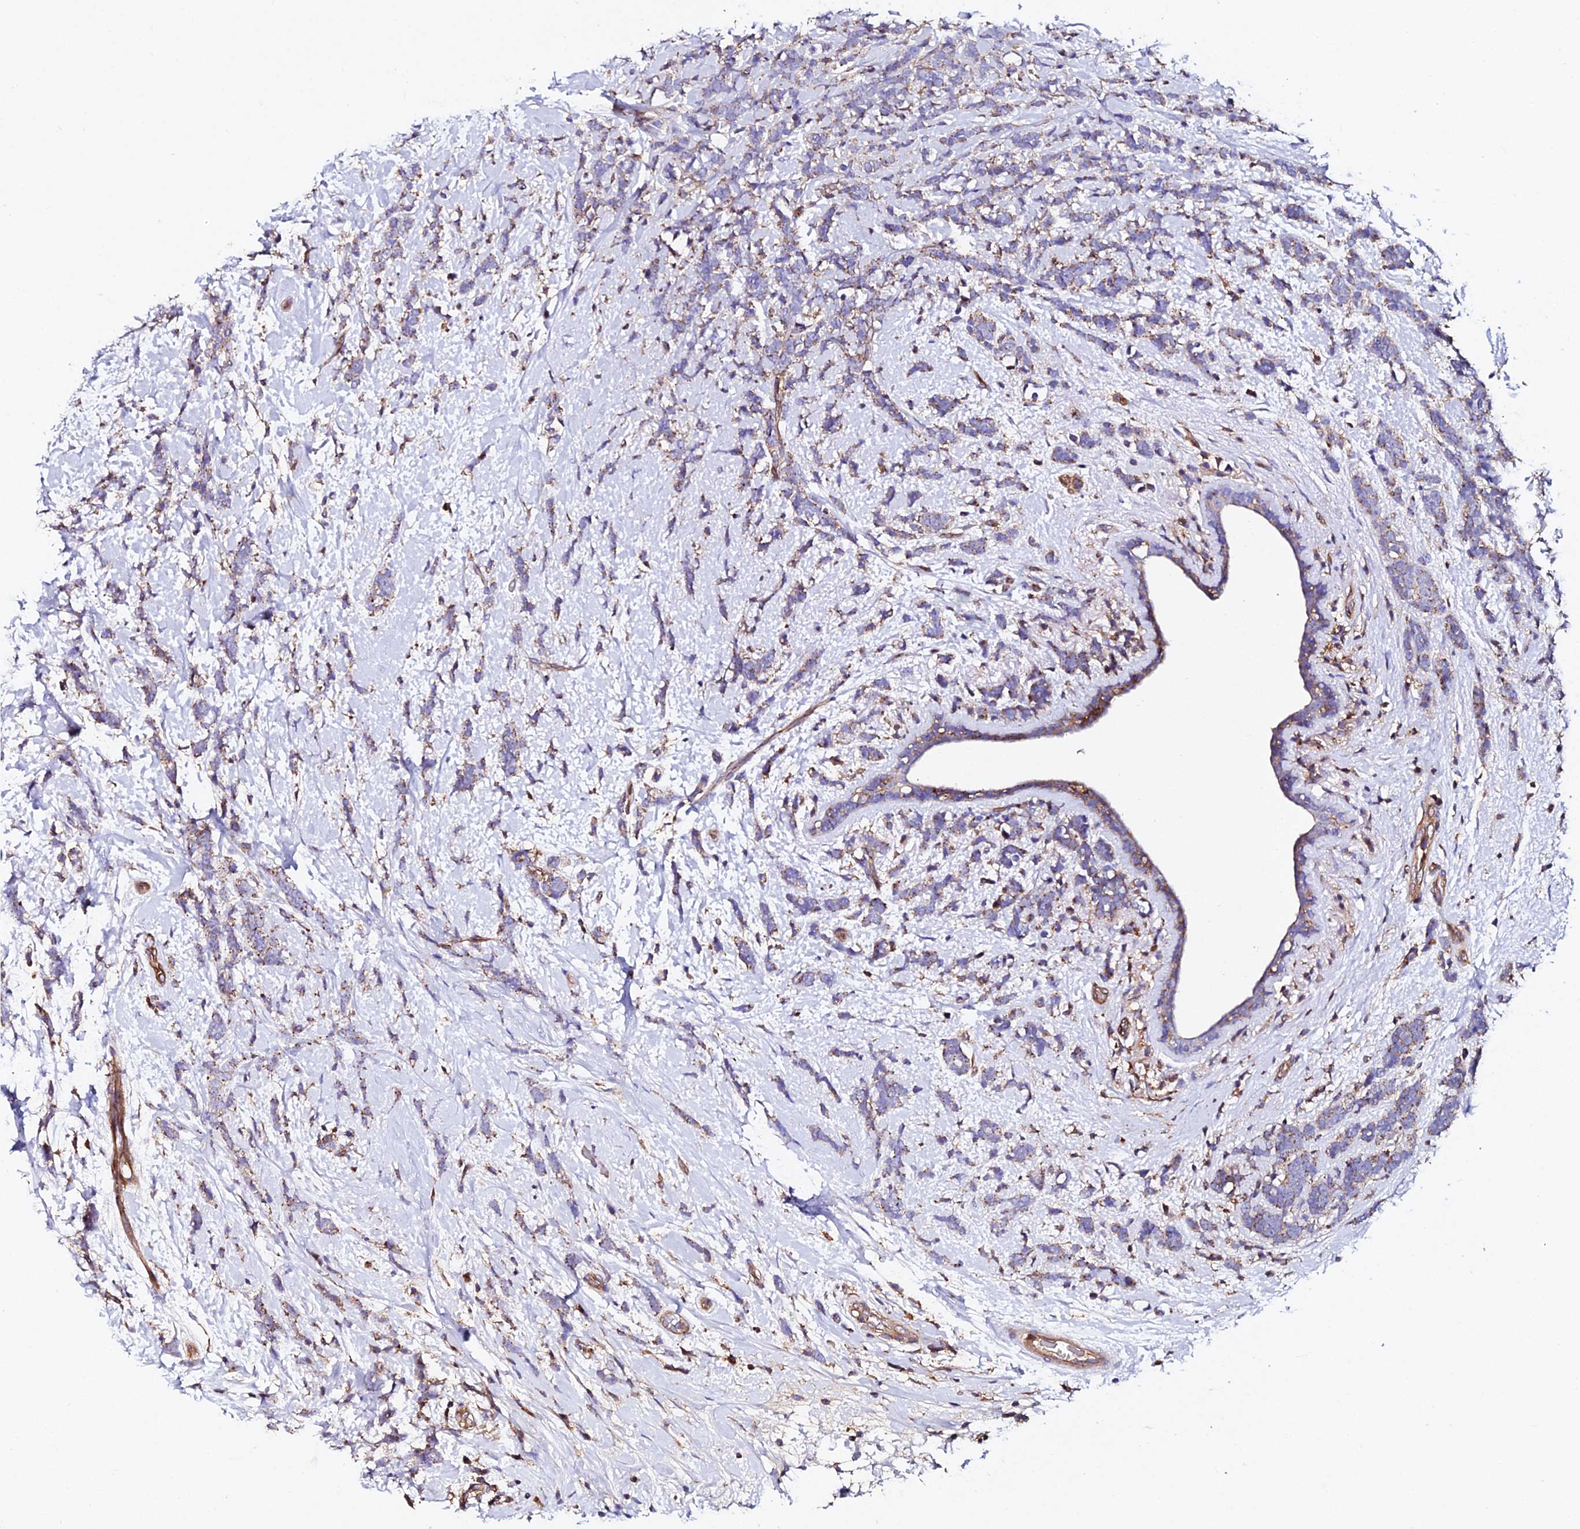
{"staining": {"intensity": "weak", "quantity": "25%-75%", "location": "cytoplasmic/membranous"}, "tissue": "breast cancer", "cell_type": "Tumor cells", "image_type": "cancer", "snomed": [{"axis": "morphology", "description": "Lobular carcinoma"}, {"axis": "topography", "description": "Breast"}], "caption": "Breast cancer stained for a protein demonstrates weak cytoplasmic/membranous positivity in tumor cells. (DAB (3,3'-diaminobenzidine) IHC with brightfield microscopy, high magnification).", "gene": "TRPV2", "patient": {"sex": "female", "age": 58}}